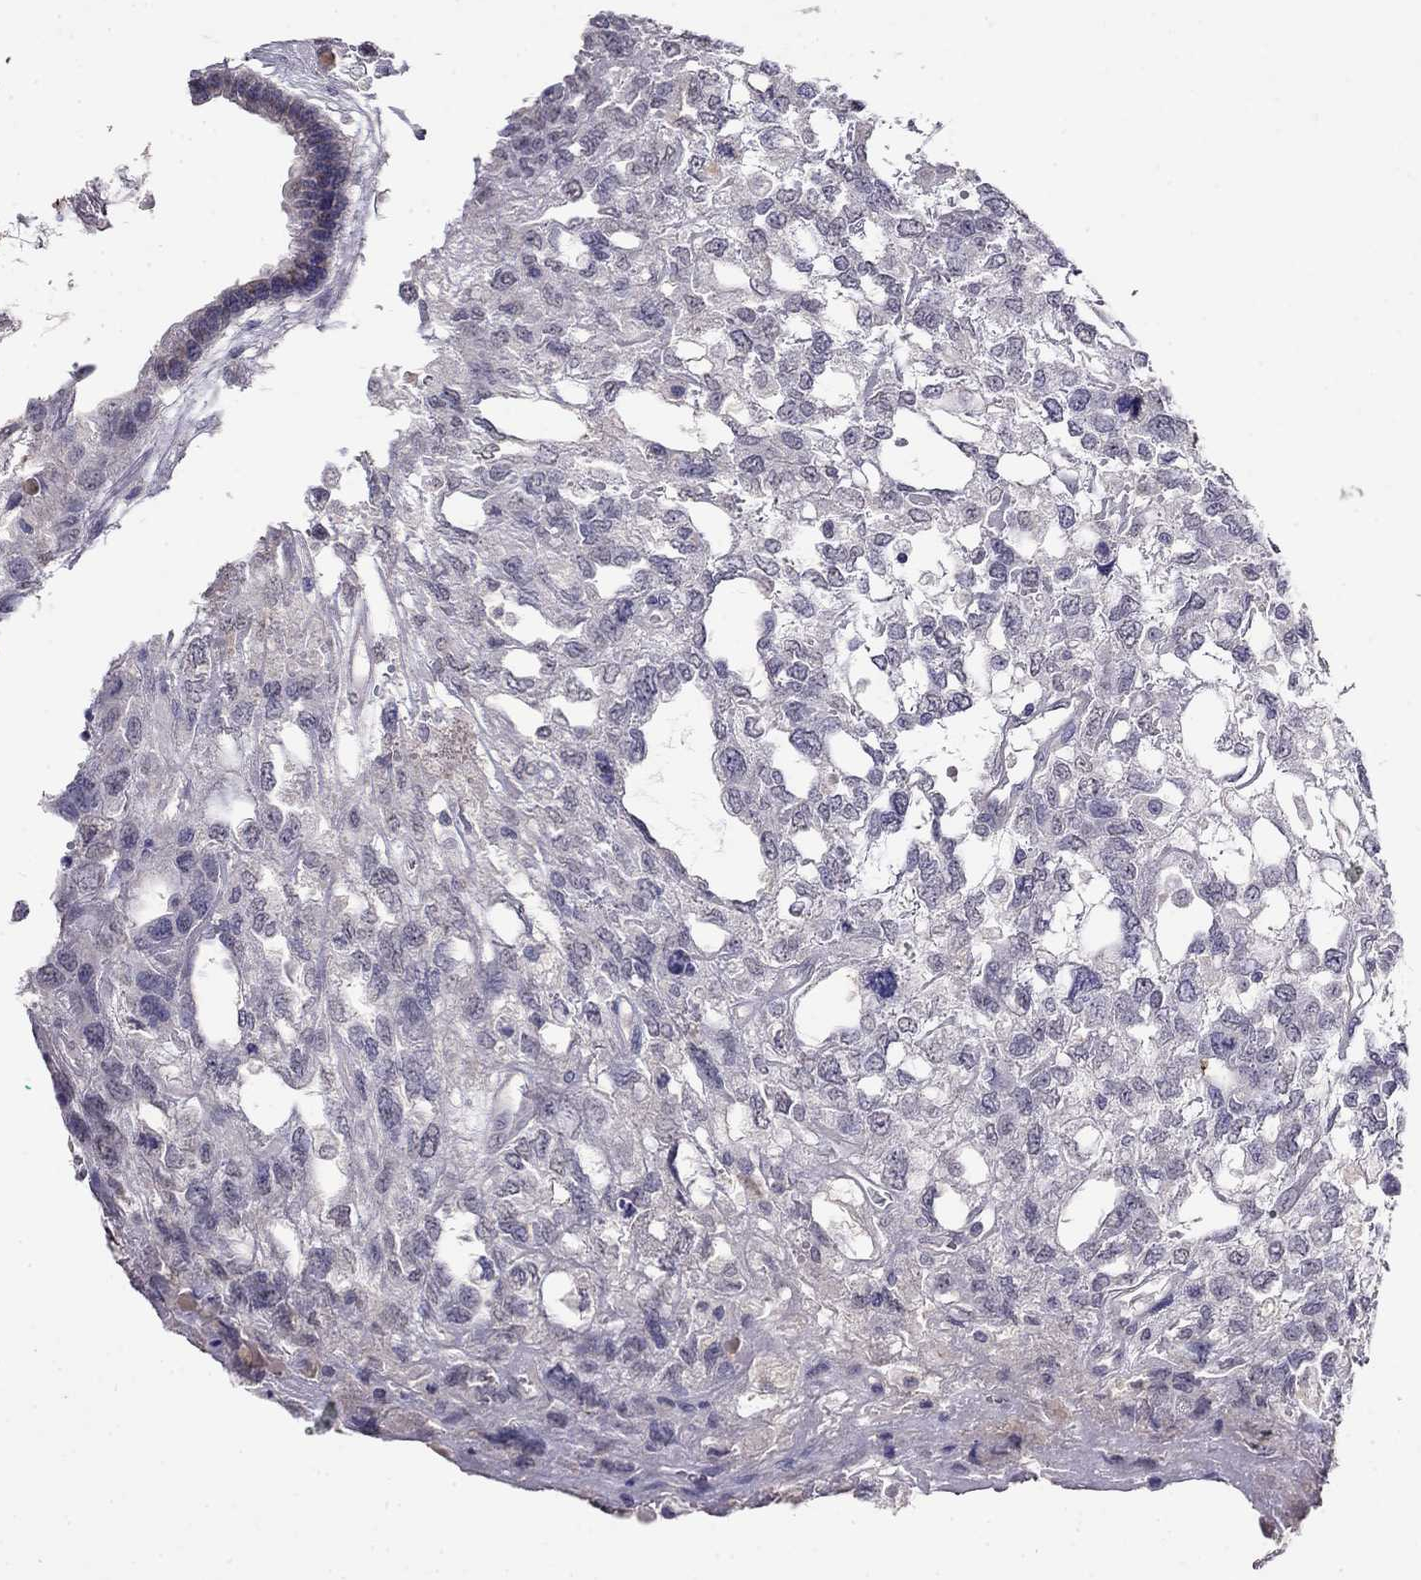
{"staining": {"intensity": "negative", "quantity": "none", "location": "none"}, "tissue": "testis cancer", "cell_type": "Tumor cells", "image_type": "cancer", "snomed": [{"axis": "morphology", "description": "Seminoma, NOS"}, {"axis": "topography", "description": "Testis"}], "caption": "This micrograph is of testis cancer (seminoma) stained with immunohistochemistry (IHC) to label a protein in brown with the nuclei are counter-stained blue. There is no staining in tumor cells. The staining was performed using DAB (3,3'-diaminobenzidine) to visualize the protein expression in brown, while the nuclei were stained in blue with hematoxylin (Magnification: 20x).", "gene": "CD8B", "patient": {"sex": "male", "age": 52}}